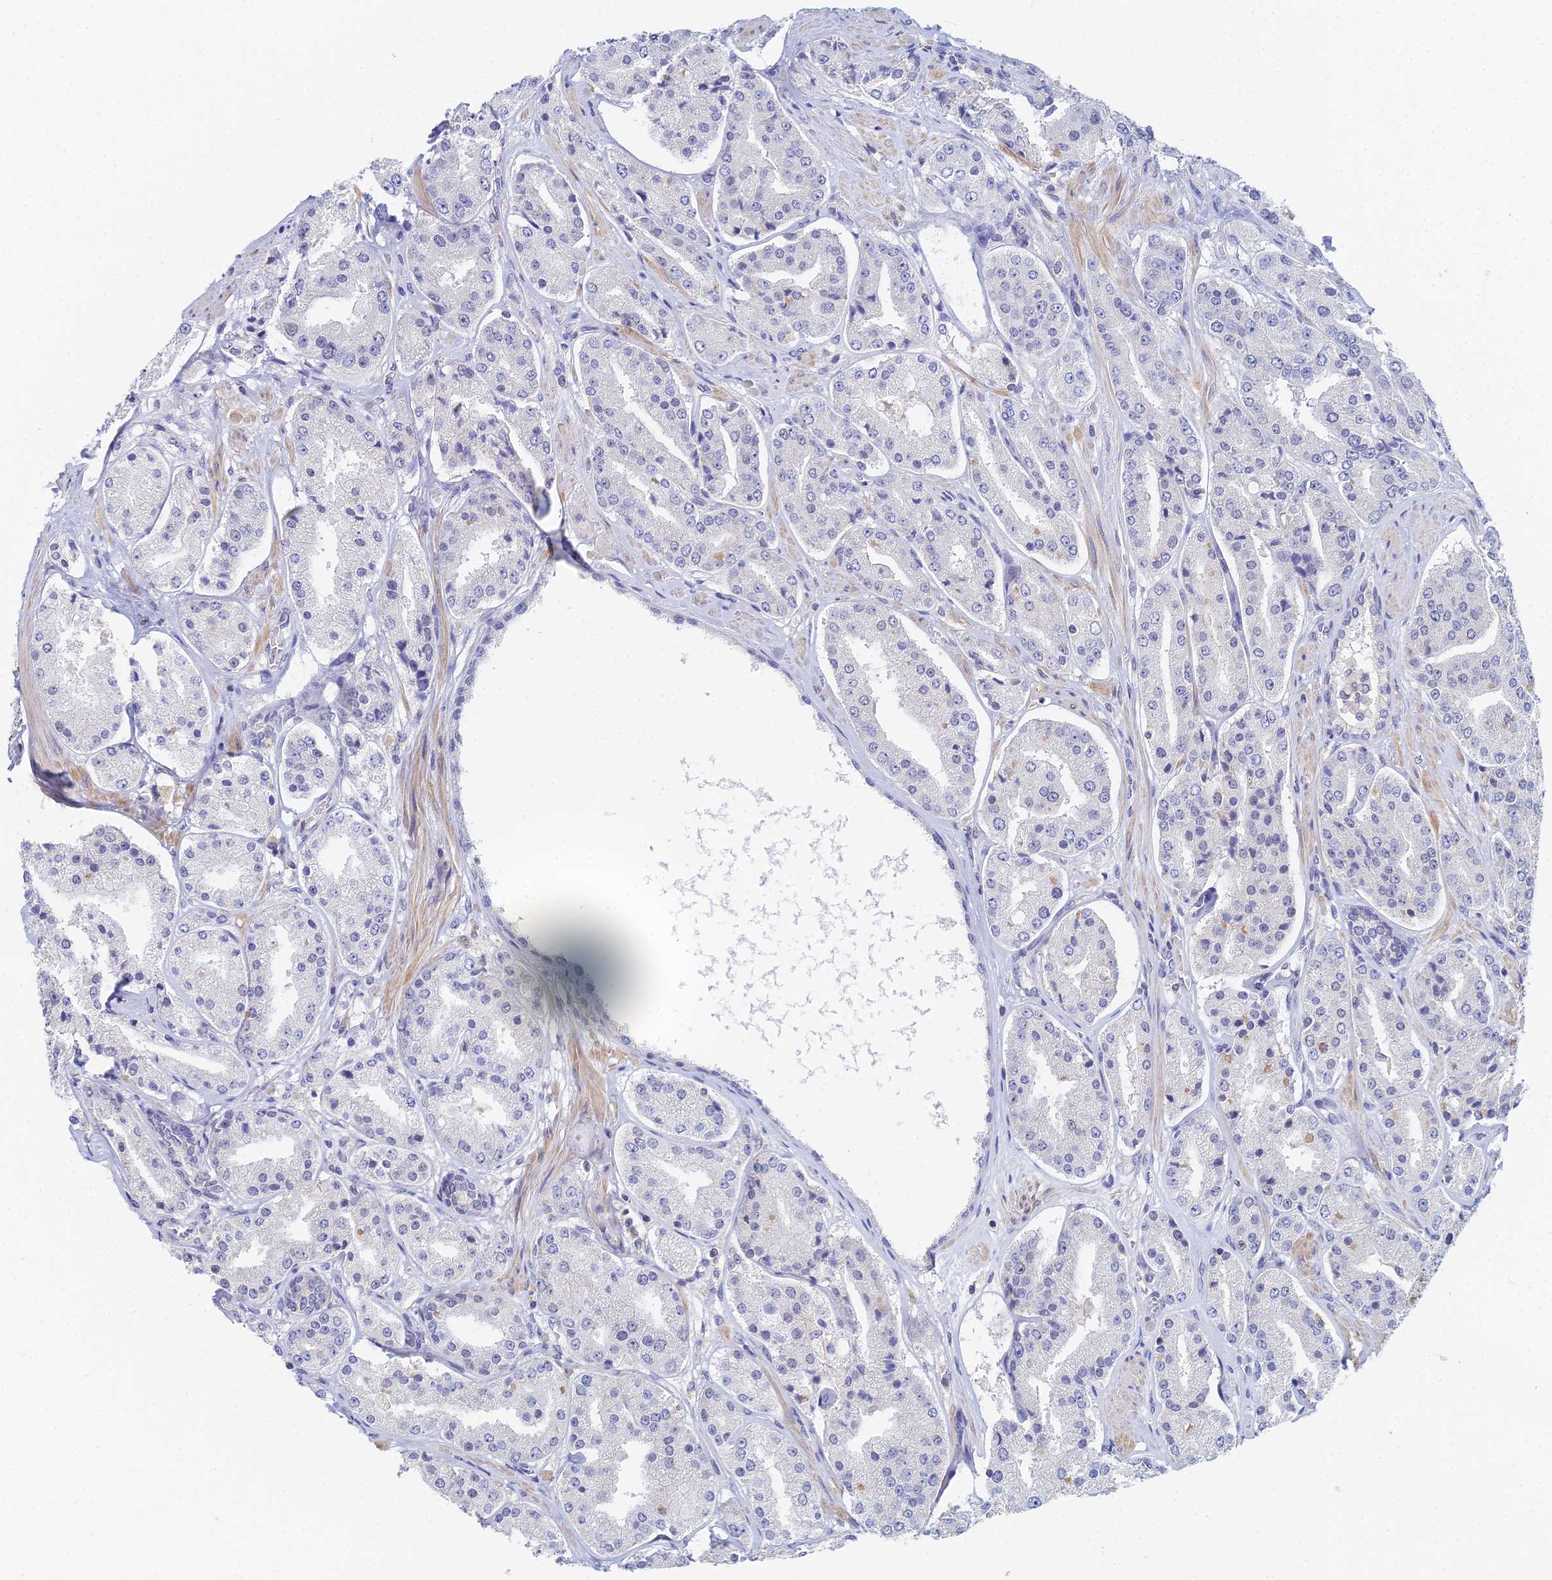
{"staining": {"intensity": "negative", "quantity": "none", "location": "none"}, "tissue": "prostate cancer", "cell_type": "Tumor cells", "image_type": "cancer", "snomed": [{"axis": "morphology", "description": "Adenocarcinoma, High grade"}, {"axis": "topography", "description": "Prostate"}], "caption": "Immunohistochemistry (IHC) of adenocarcinoma (high-grade) (prostate) demonstrates no staining in tumor cells.", "gene": "MCM2", "patient": {"sex": "male", "age": 63}}